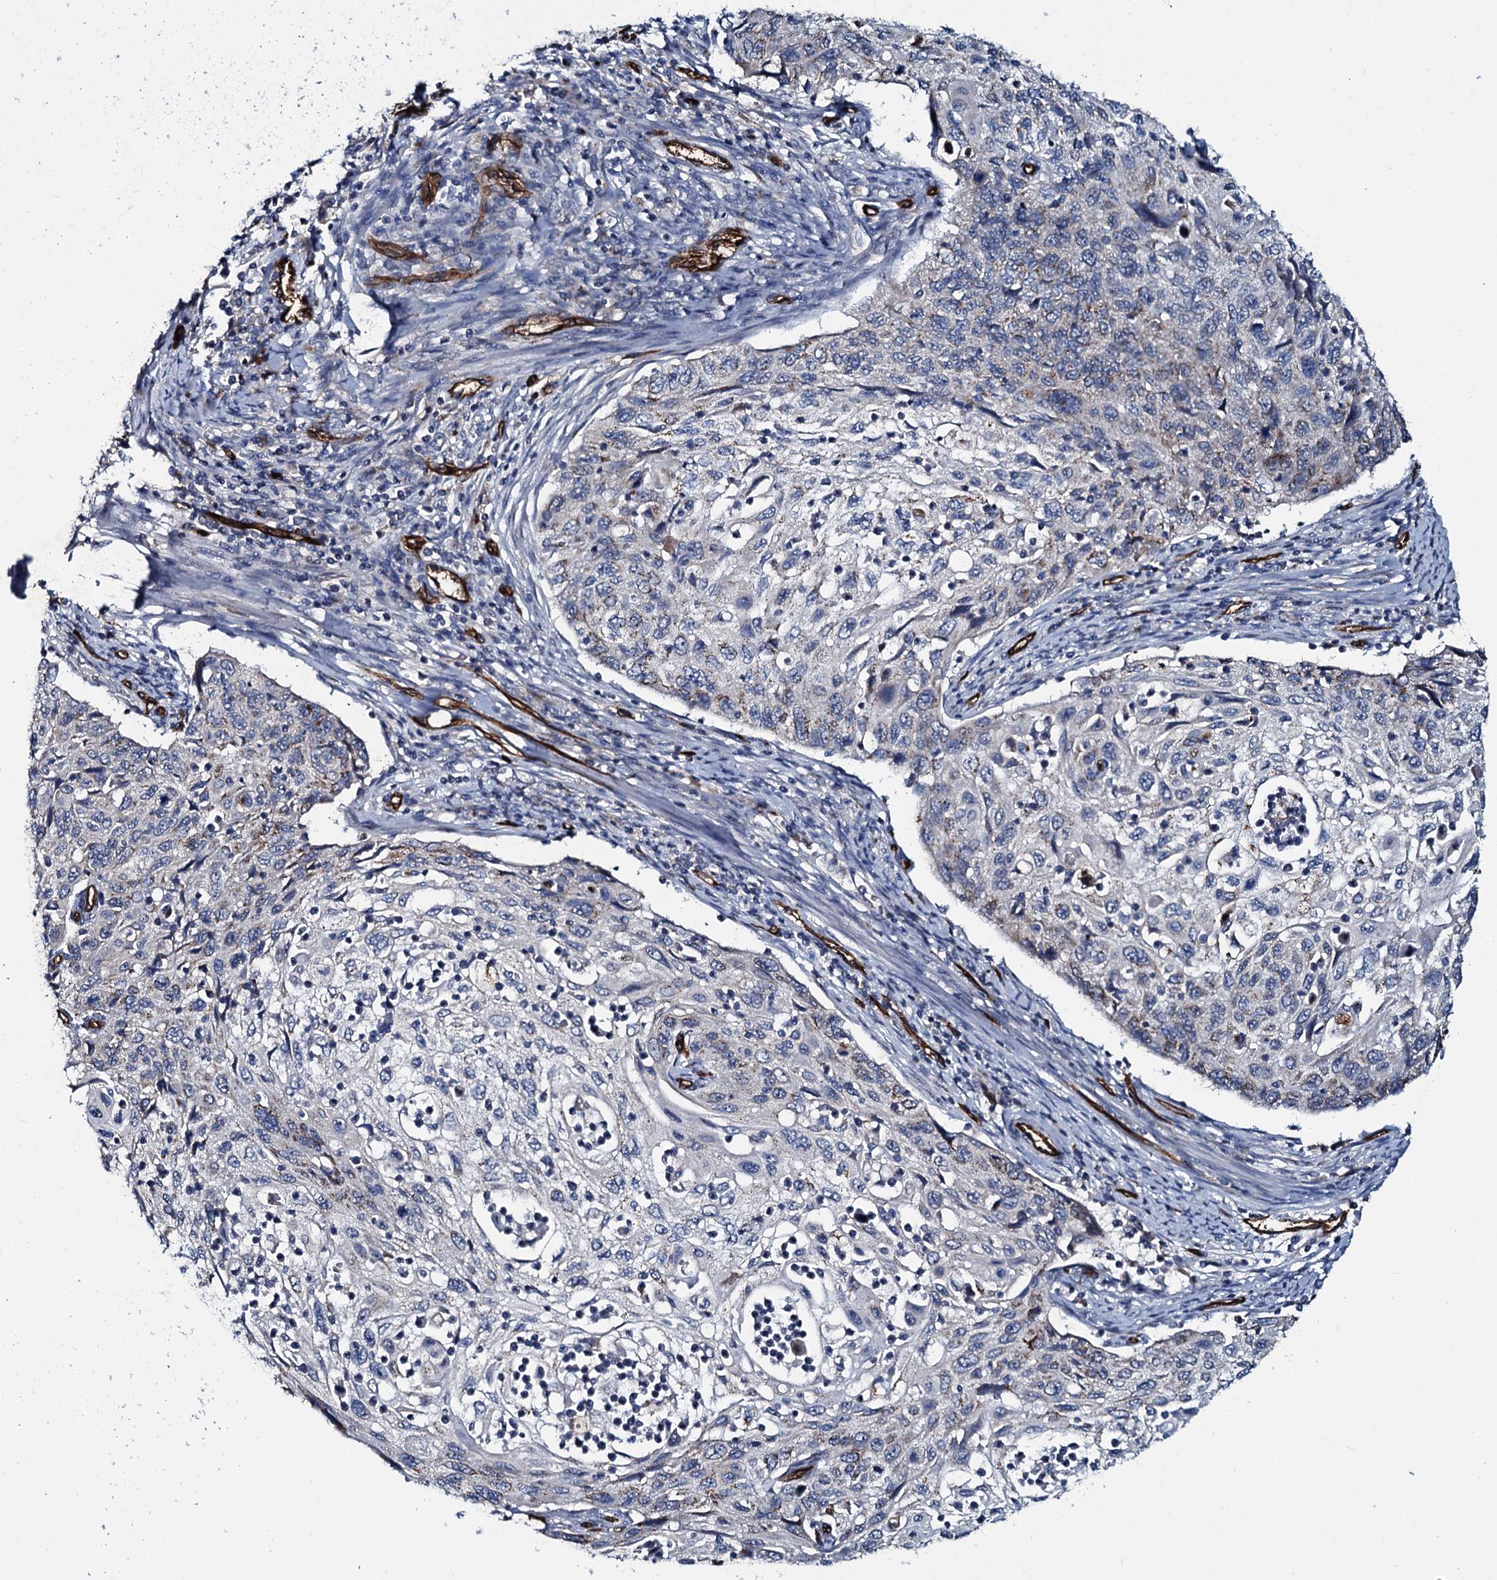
{"staining": {"intensity": "weak", "quantity": "<25%", "location": "cytoplasmic/membranous"}, "tissue": "cervical cancer", "cell_type": "Tumor cells", "image_type": "cancer", "snomed": [{"axis": "morphology", "description": "Squamous cell carcinoma, NOS"}, {"axis": "topography", "description": "Cervix"}], "caption": "High magnification brightfield microscopy of squamous cell carcinoma (cervical) stained with DAB (3,3'-diaminobenzidine) (brown) and counterstained with hematoxylin (blue): tumor cells show no significant expression.", "gene": "CLEC14A", "patient": {"sex": "female", "age": 70}}